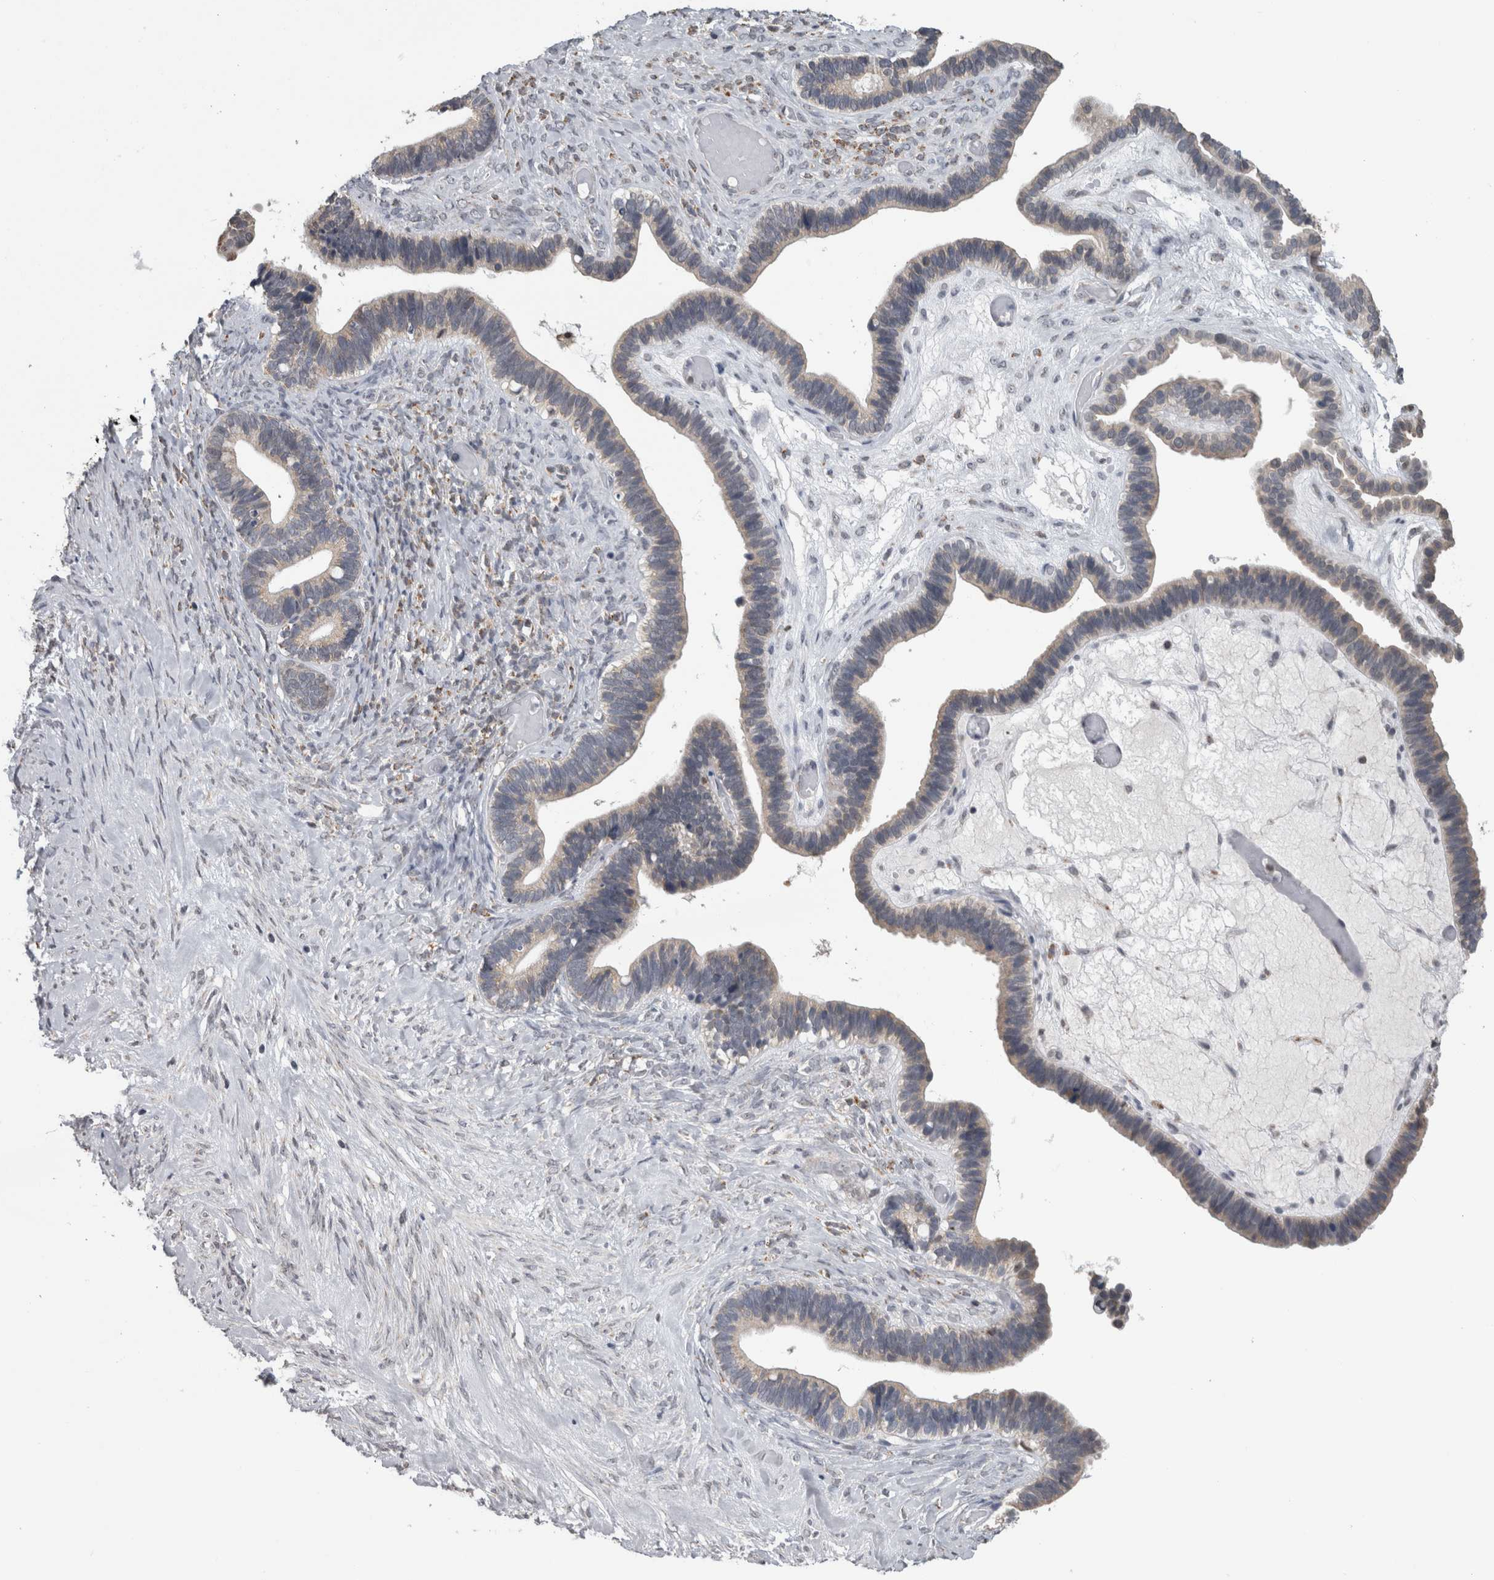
{"staining": {"intensity": "weak", "quantity": "<25%", "location": "cytoplasmic/membranous"}, "tissue": "ovarian cancer", "cell_type": "Tumor cells", "image_type": "cancer", "snomed": [{"axis": "morphology", "description": "Cystadenocarcinoma, serous, NOS"}, {"axis": "topography", "description": "Ovary"}], "caption": "Protein analysis of ovarian serous cystadenocarcinoma shows no significant positivity in tumor cells.", "gene": "OR2K2", "patient": {"sex": "female", "age": 56}}